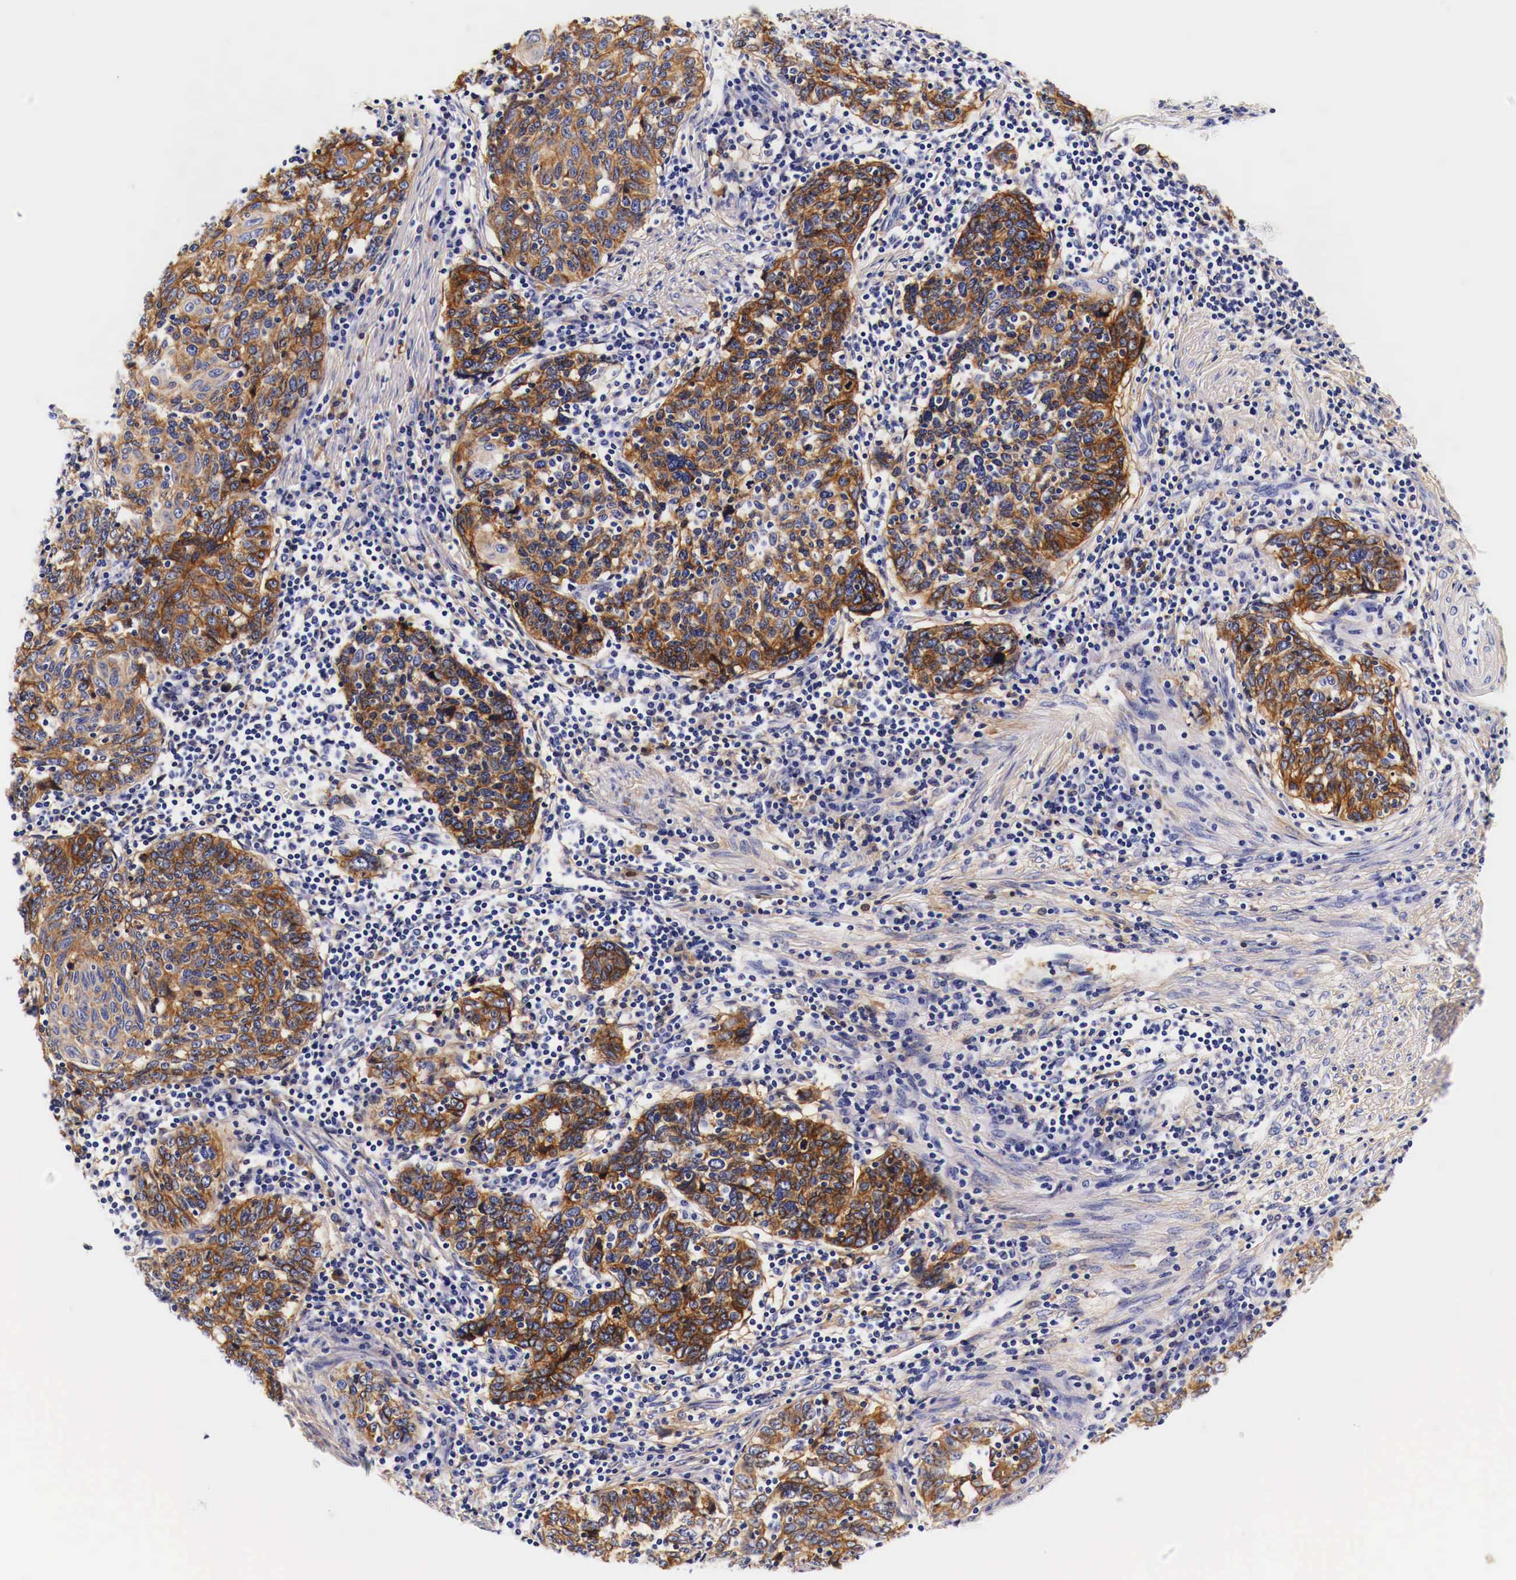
{"staining": {"intensity": "moderate", "quantity": ">75%", "location": "cytoplasmic/membranous"}, "tissue": "cervical cancer", "cell_type": "Tumor cells", "image_type": "cancer", "snomed": [{"axis": "morphology", "description": "Squamous cell carcinoma, NOS"}, {"axis": "topography", "description": "Cervix"}], "caption": "Immunohistochemical staining of cervical cancer reveals medium levels of moderate cytoplasmic/membranous protein expression in about >75% of tumor cells.", "gene": "EGFR", "patient": {"sex": "female", "age": 41}}